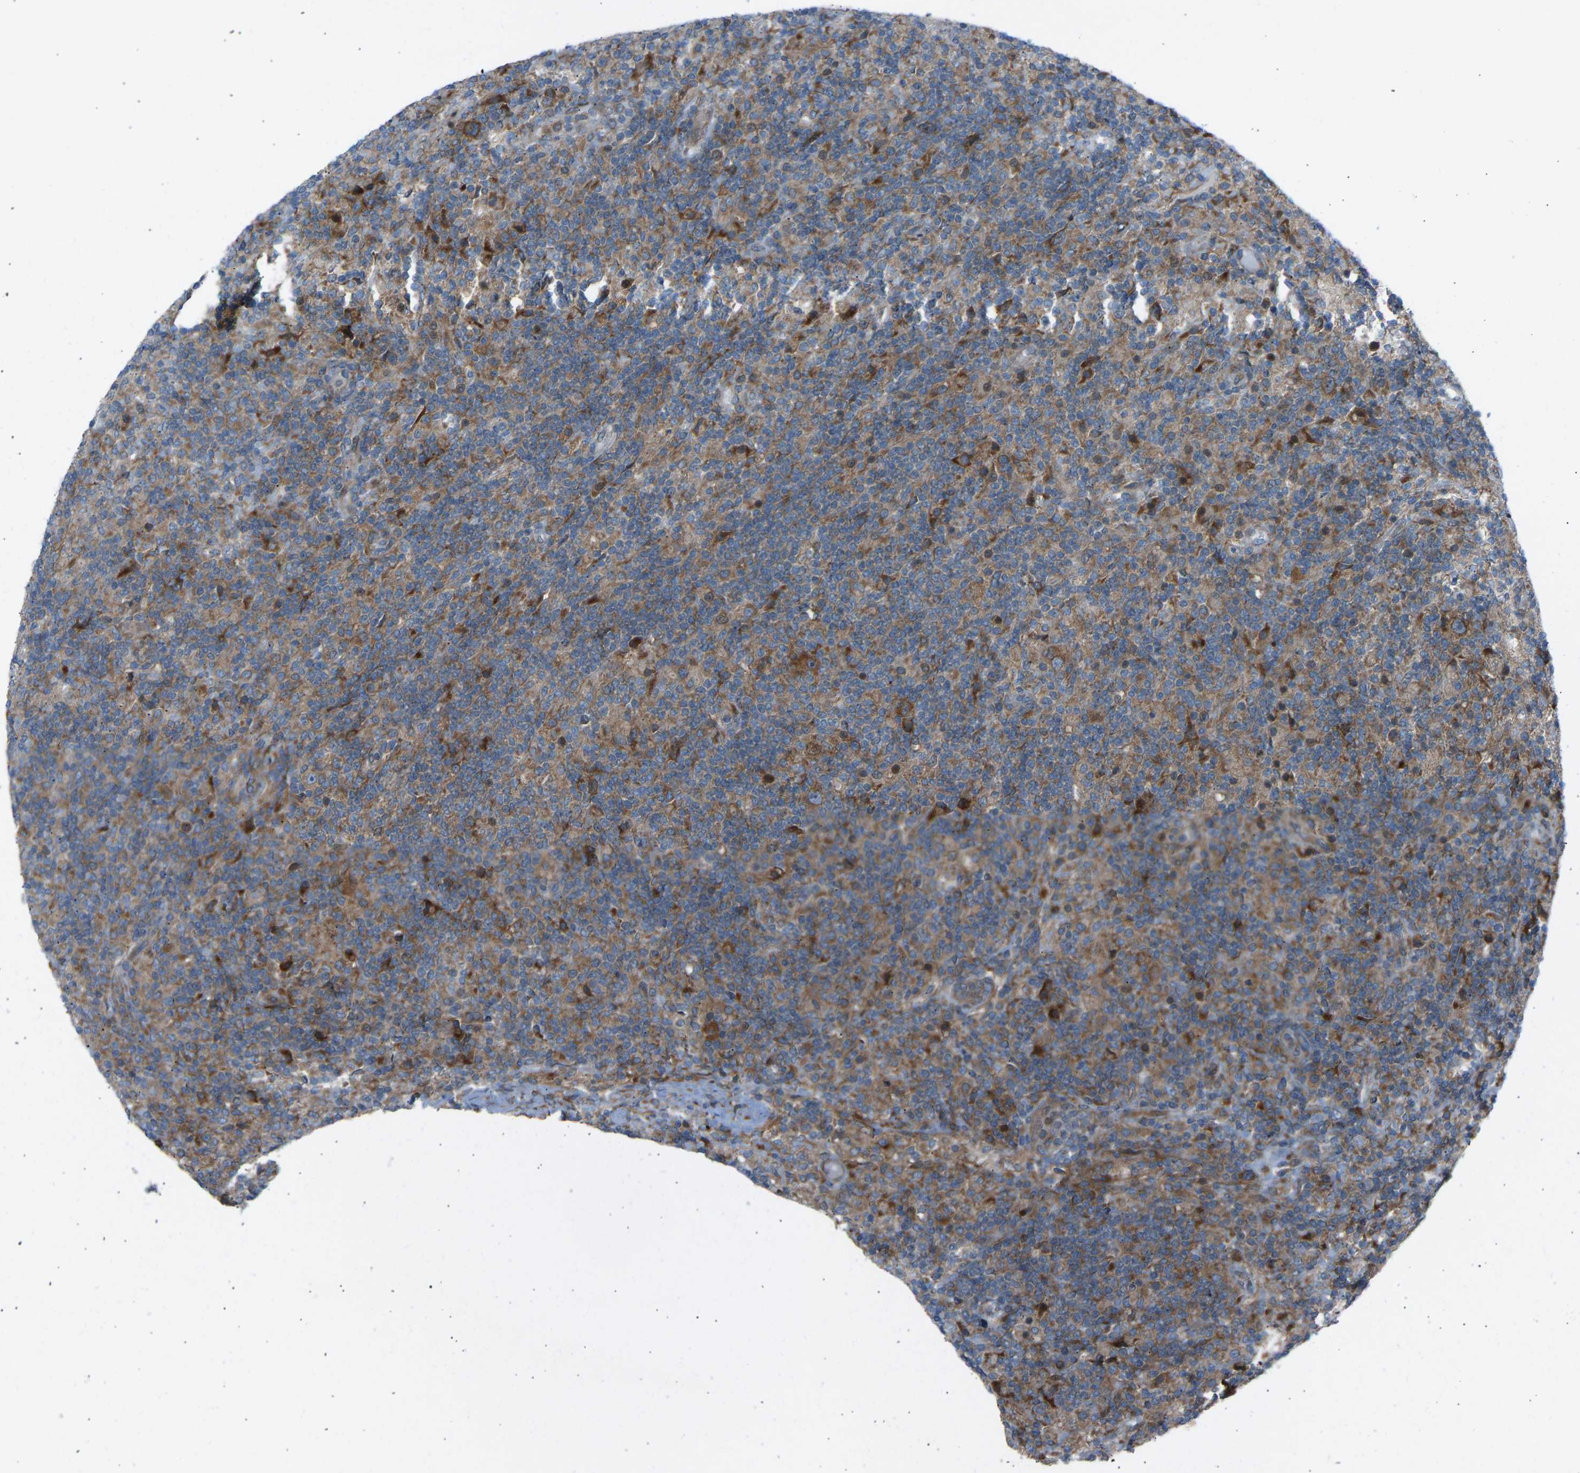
{"staining": {"intensity": "moderate", "quantity": ">75%", "location": "cytoplasmic/membranous"}, "tissue": "lymphoma", "cell_type": "Tumor cells", "image_type": "cancer", "snomed": [{"axis": "morphology", "description": "Hodgkin's disease, NOS"}, {"axis": "topography", "description": "Lymph node"}], "caption": "IHC photomicrograph of human lymphoma stained for a protein (brown), which demonstrates medium levels of moderate cytoplasmic/membranous expression in about >75% of tumor cells.", "gene": "VPS41", "patient": {"sex": "male", "age": 70}}